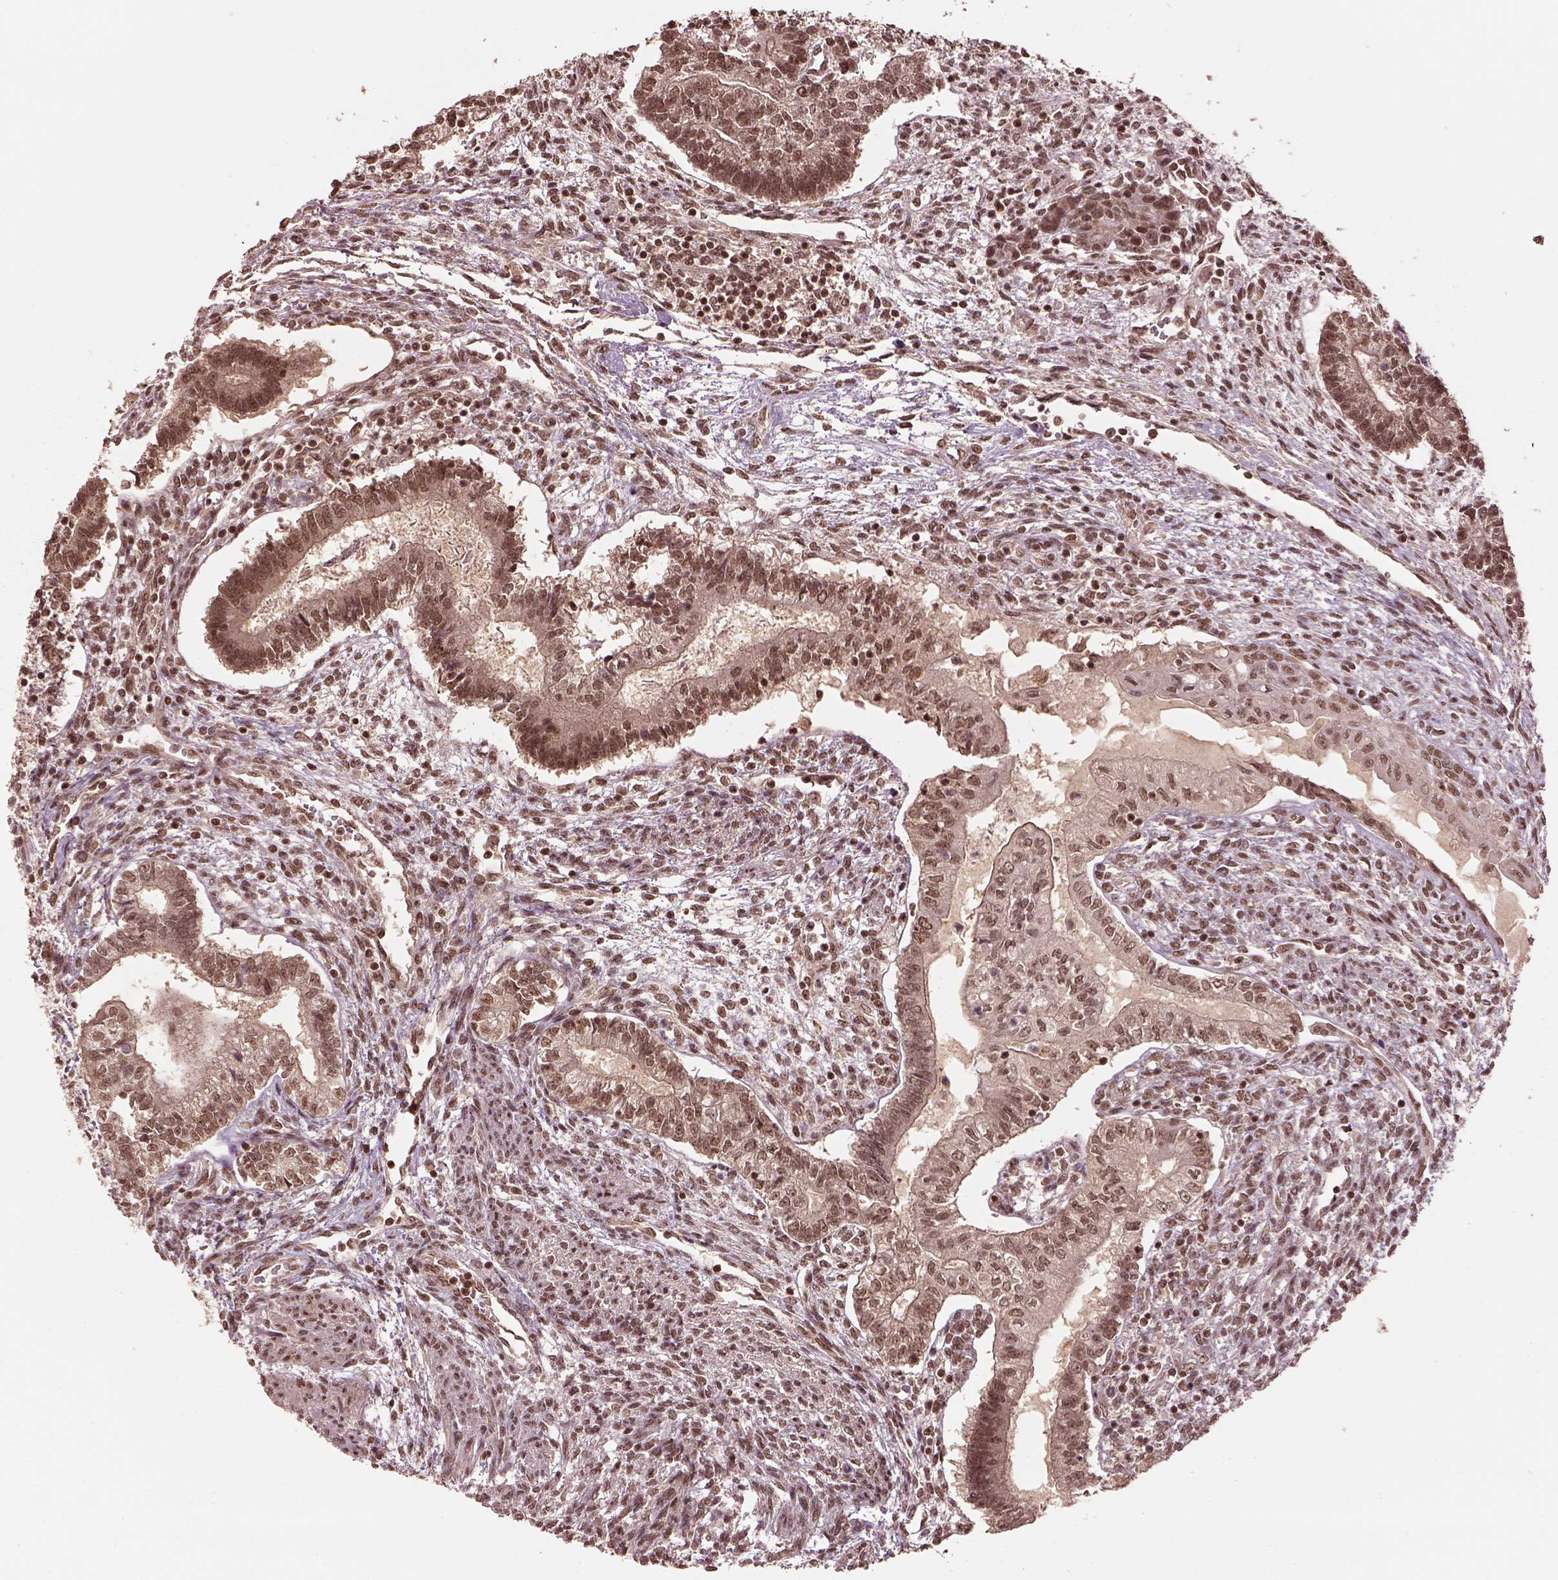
{"staining": {"intensity": "moderate", "quantity": ">75%", "location": "nuclear"}, "tissue": "testis cancer", "cell_type": "Tumor cells", "image_type": "cancer", "snomed": [{"axis": "morphology", "description": "Carcinoma, Embryonal, NOS"}, {"axis": "topography", "description": "Testis"}], "caption": "A medium amount of moderate nuclear staining is present in about >75% of tumor cells in testis embryonal carcinoma tissue. (DAB (3,3'-diaminobenzidine) IHC with brightfield microscopy, high magnification).", "gene": "BRD9", "patient": {"sex": "male", "age": 37}}